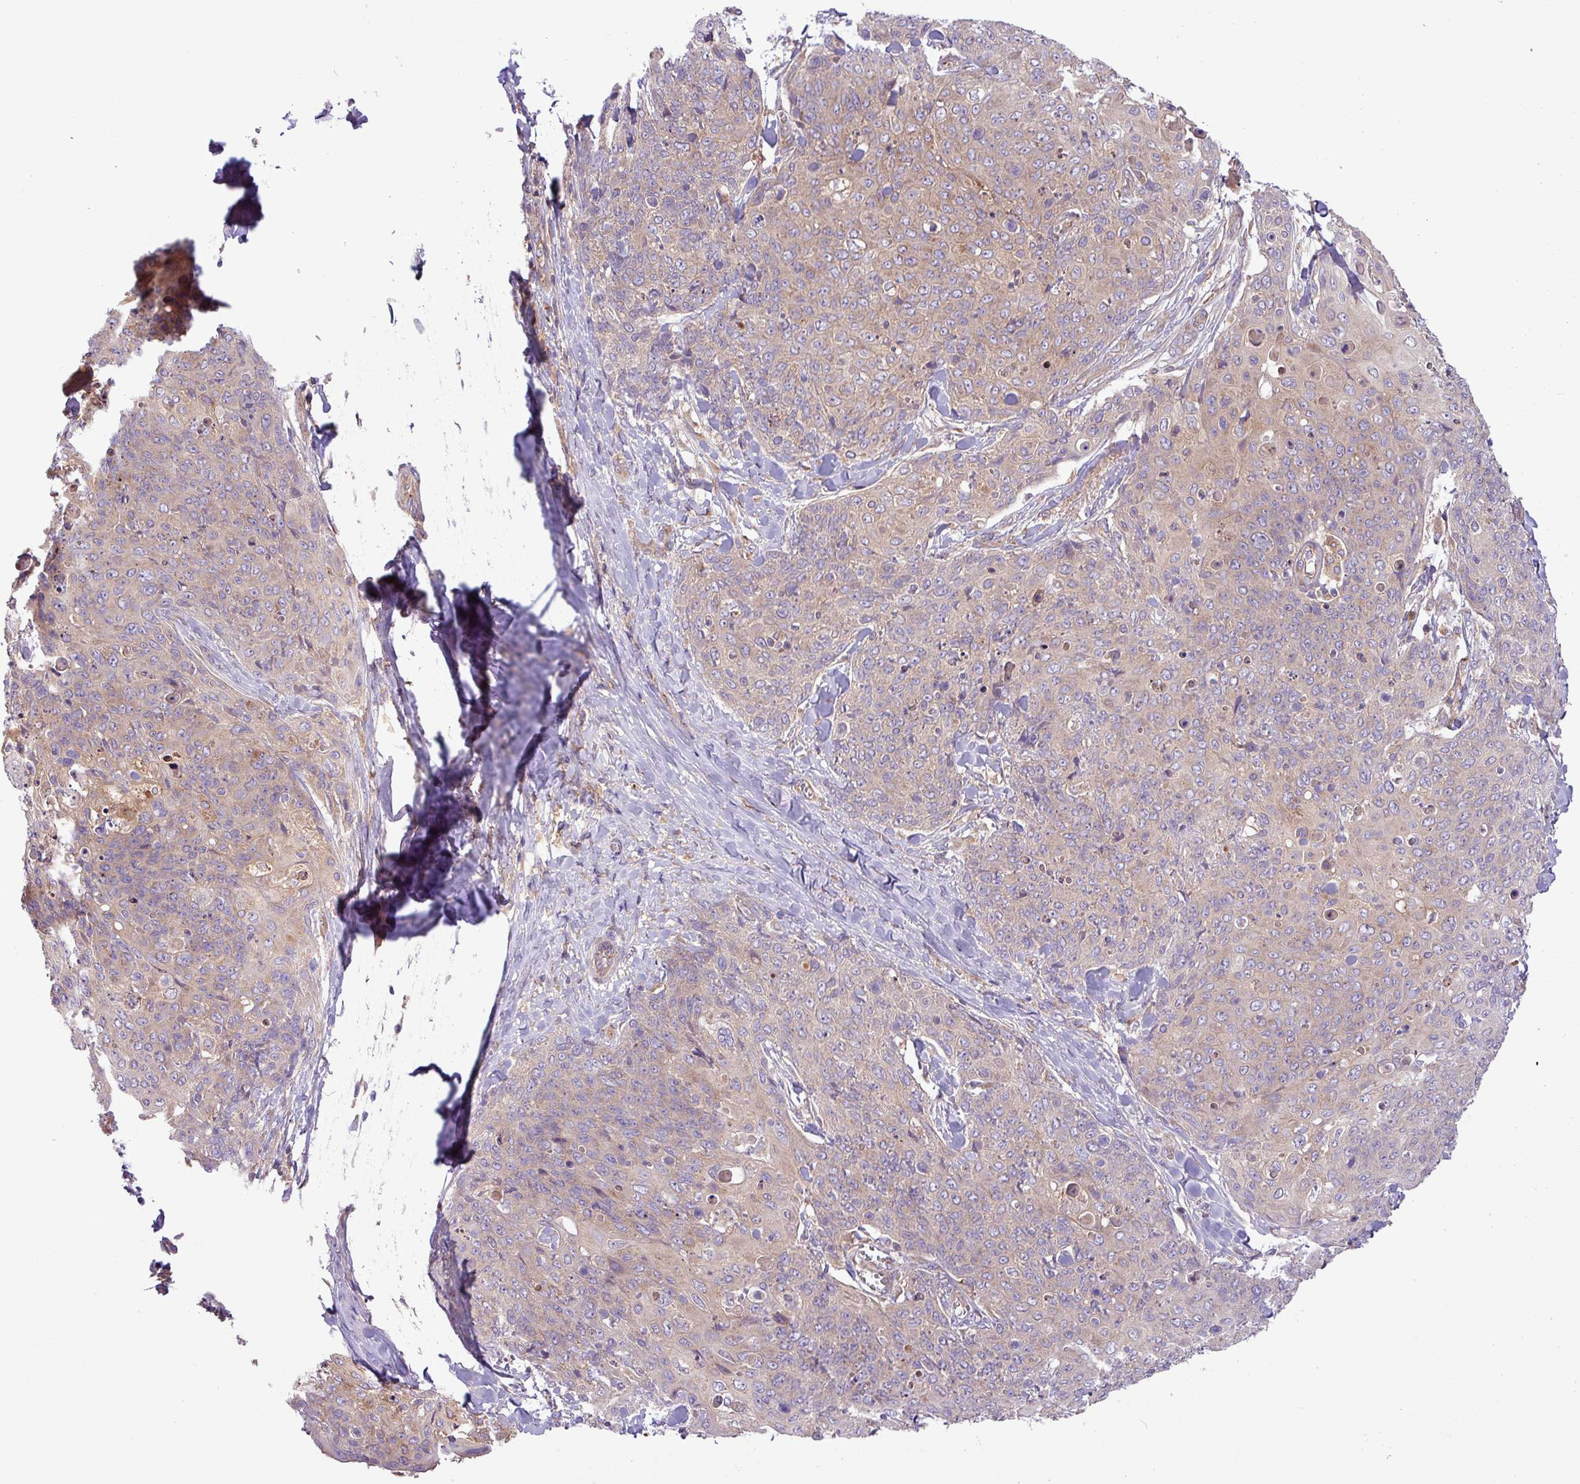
{"staining": {"intensity": "weak", "quantity": "25%-75%", "location": "cytoplasmic/membranous"}, "tissue": "skin cancer", "cell_type": "Tumor cells", "image_type": "cancer", "snomed": [{"axis": "morphology", "description": "Squamous cell carcinoma, NOS"}, {"axis": "topography", "description": "Skin"}, {"axis": "topography", "description": "Vulva"}], "caption": "Immunohistochemical staining of skin cancer (squamous cell carcinoma) shows low levels of weak cytoplasmic/membranous expression in about 25%-75% of tumor cells.", "gene": "RAB19", "patient": {"sex": "female", "age": 85}}